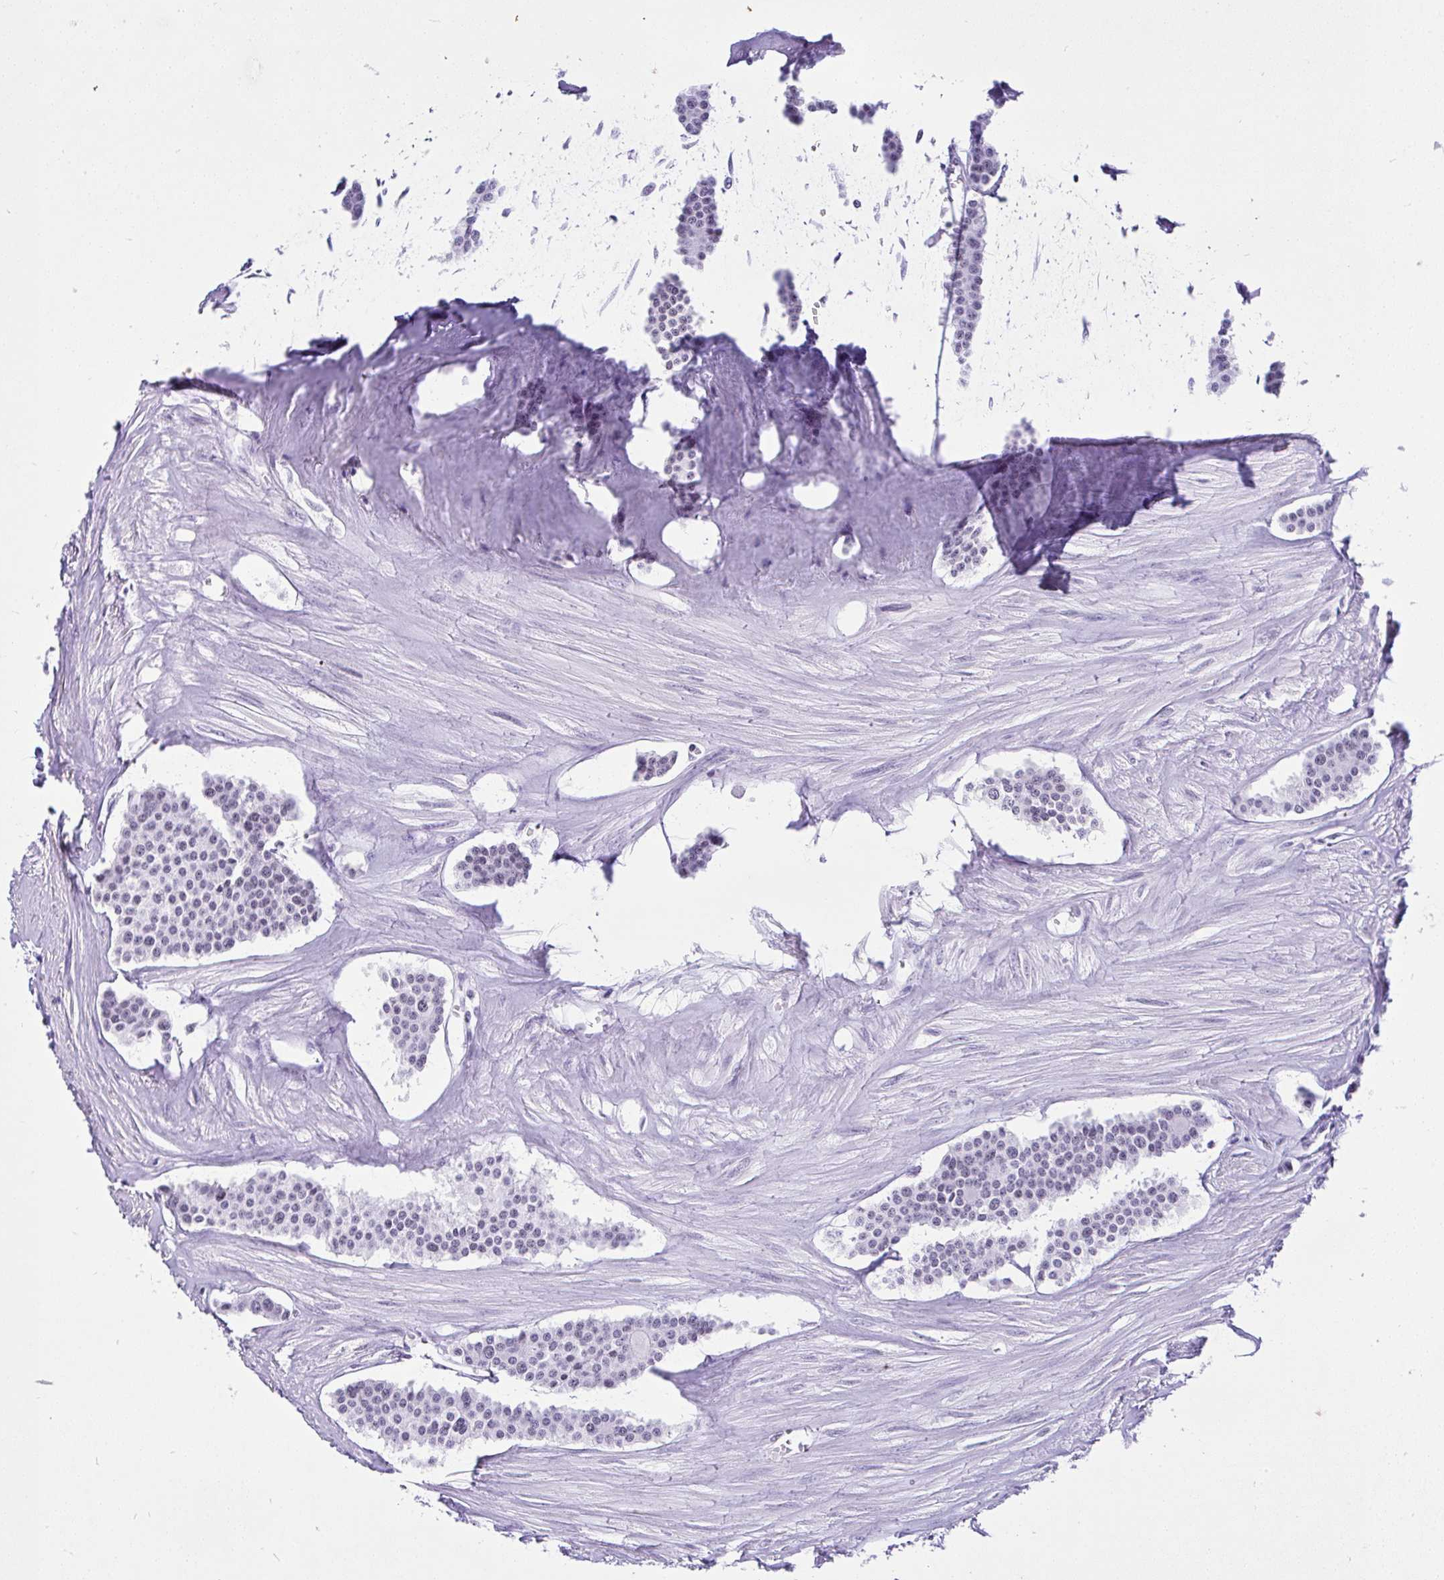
{"staining": {"intensity": "negative", "quantity": "none", "location": "none"}, "tissue": "carcinoid", "cell_type": "Tumor cells", "image_type": "cancer", "snomed": [{"axis": "morphology", "description": "Carcinoid, malignant, NOS"}, {"axis": "topography", "description": "Small intestine"}], "caption": "Immunohistochemistry histopathology image of neoplastic tissue: human malignant carcinoid stained with DAB (3,3'-diaminobenzidine) reveals no significant protein staining in tumor cells. (DAB (3,3'-diaminobenzidine) immunohistochemistry (IHC), high magnification).", "gene": "KRT27", "patient": {"sex": "male", "age": 60}}